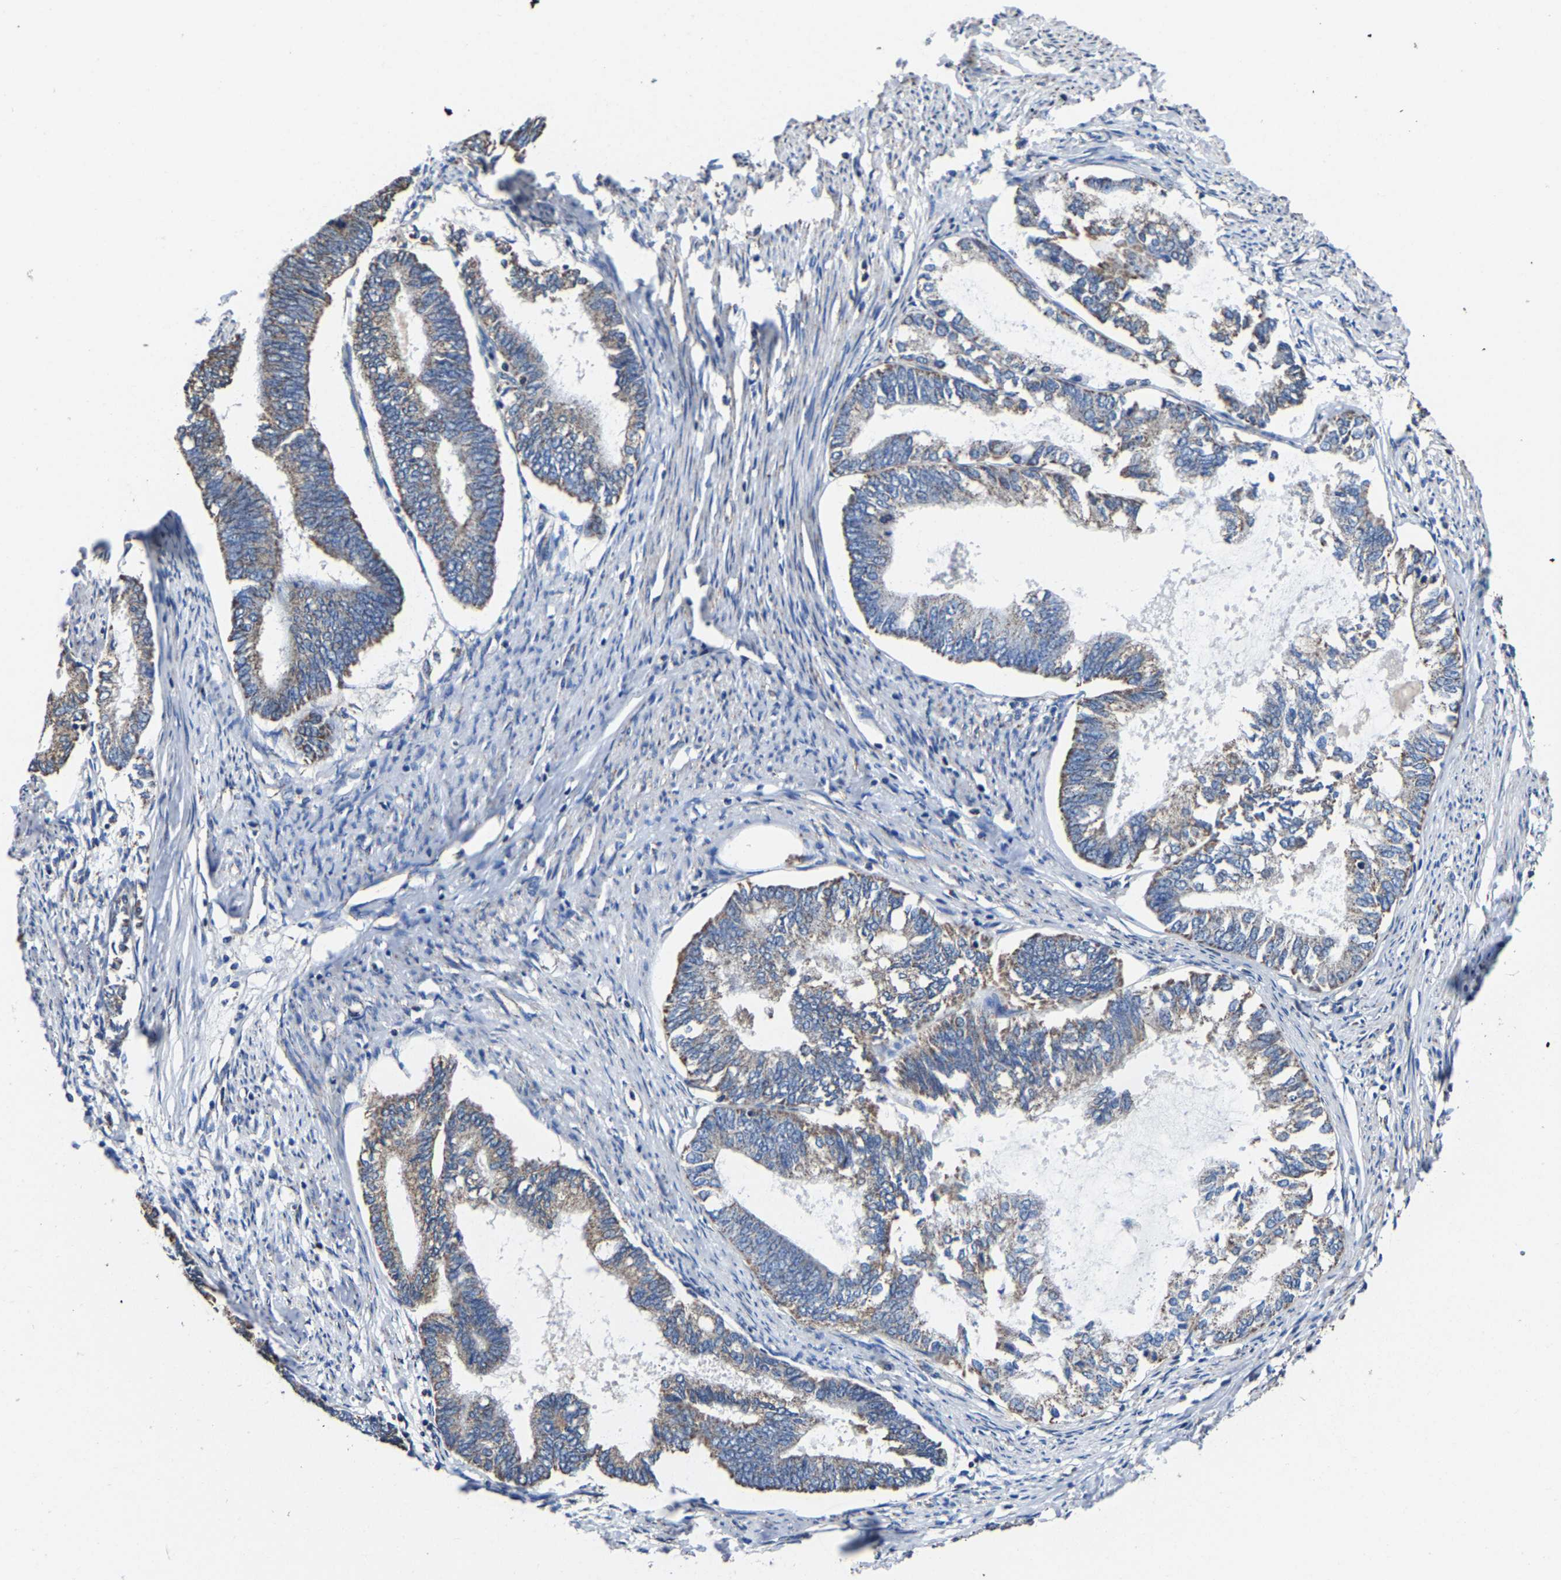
{"staining": {"intensity": "weak", "quantity": ">75%", "location": "cytoplasmic/membranous"}, "tissue": "endometrial cancer", "cell_type": "Tumor cells", "image_type": "cancer", "snomed": [{"axis": "morphology", "description": "Adenocarcinoma, NOS"}, {"axis": "topography", "description": "Endometrium"}], "caption": "IHC image of neoplastic tissue: endometrial adenocarcinoma stained using immunohistochemistry shows low levels of weak protein expression localized specifically in the cytoplasmic/membranous of tumor cells, appearing as a cytoplasmic/membranous brown color.", "gene": "ZCCHC7", "patient": {"sex": "female", "age": 86}}